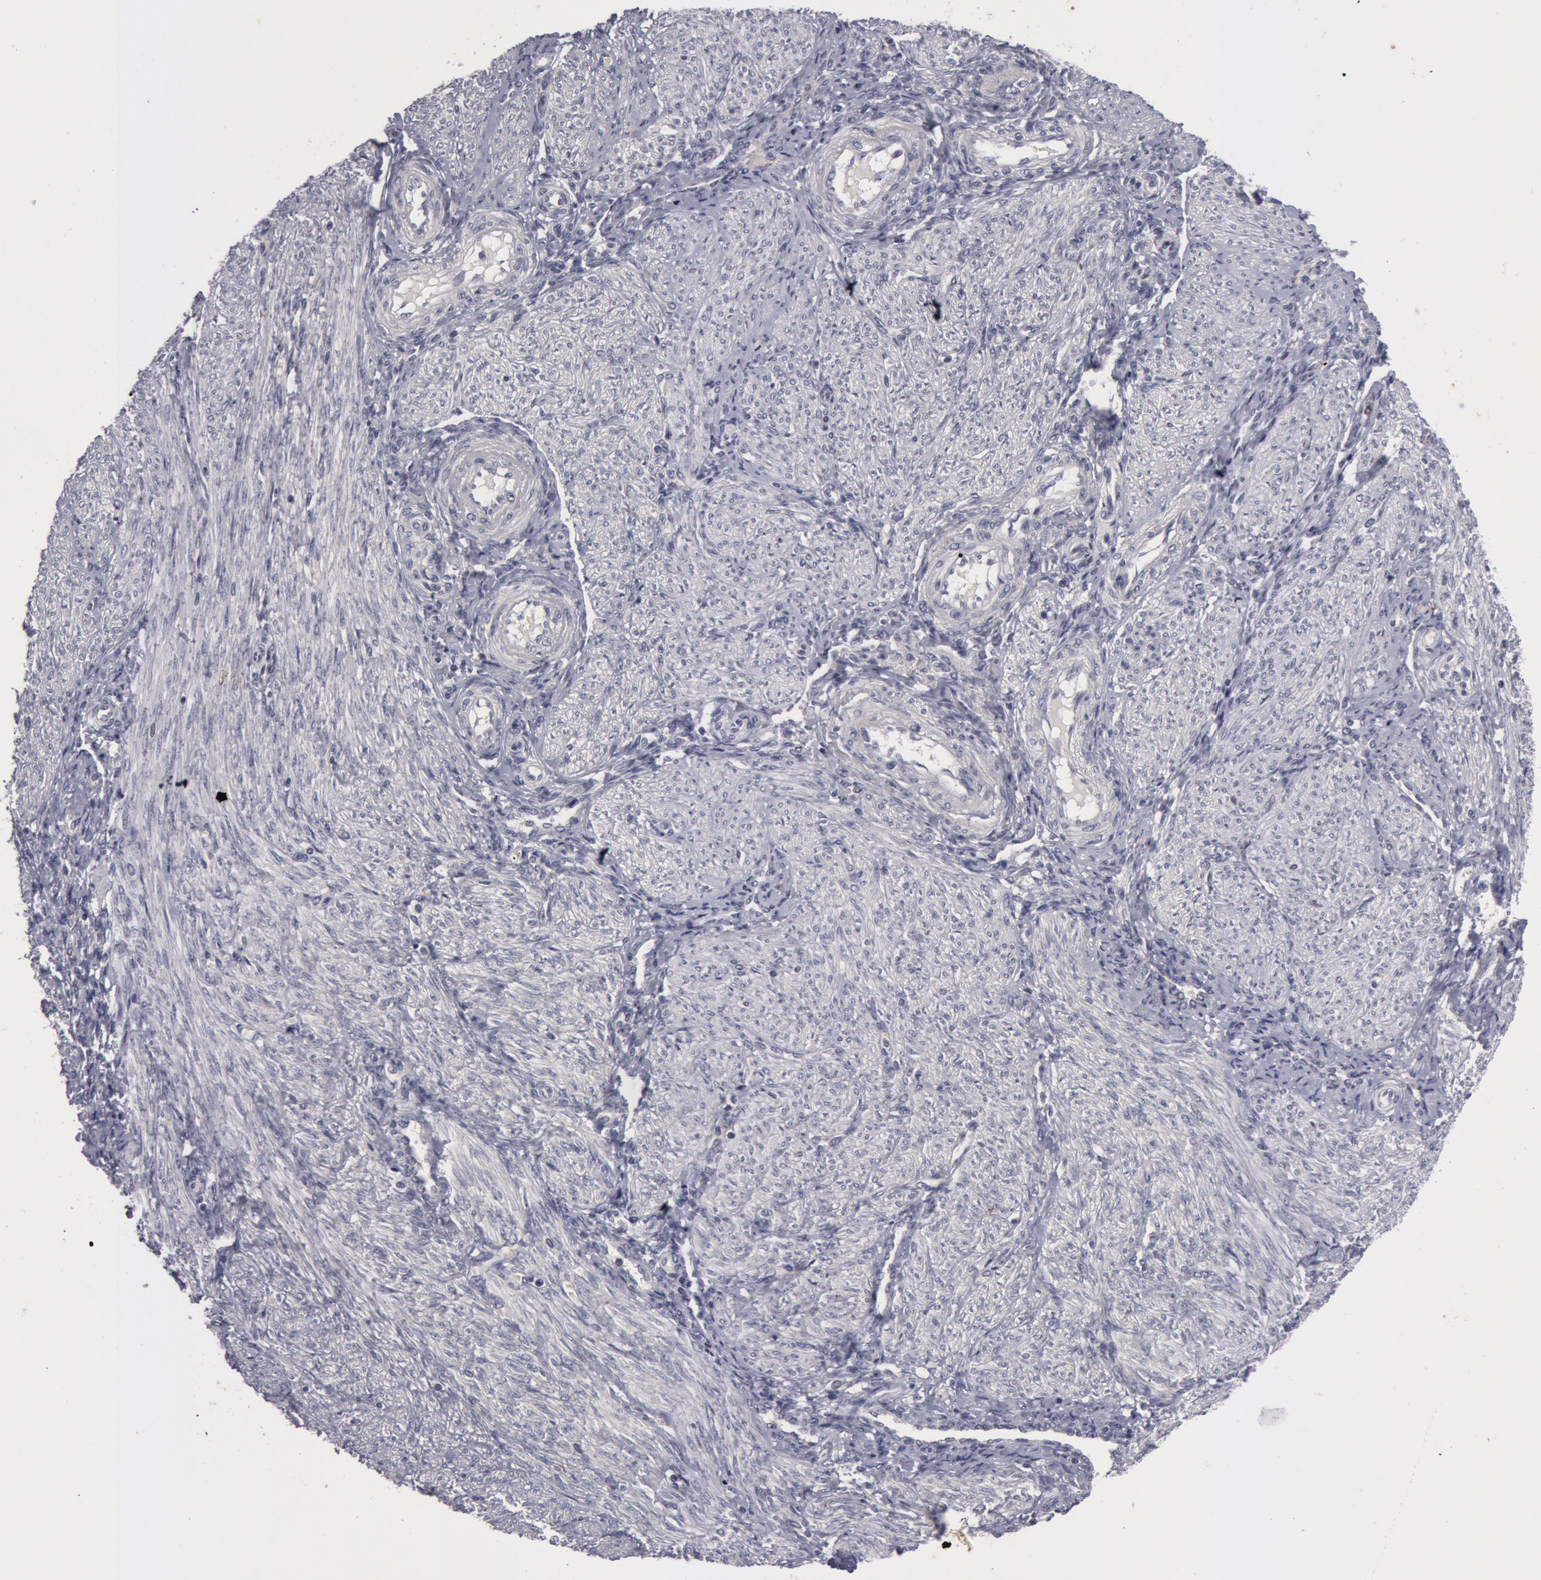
{"staining": {"intensity": "negative", "quantity": "none", "location": "none"}, "tissue": "endometrium", "cell_type": "Cells in endometrial stroma", "image_type": "normal", "snomed": [{"axis": "morphology", "description": "Normal tissue, NOS"}, {"axis": "topography", "description": "Endometrium"}], "caption": "Endometrium was stained to show a protein in brown. There is no significant expression in cells in endometrial stroma. The staining was performed using DAB to visualize the protein expression in brown, while the nuclei were stained in blue with hematoxylin (Magnification: 20x).", "gene": "NLGN4X", "patient": {"sex": "female", "age": 36}}